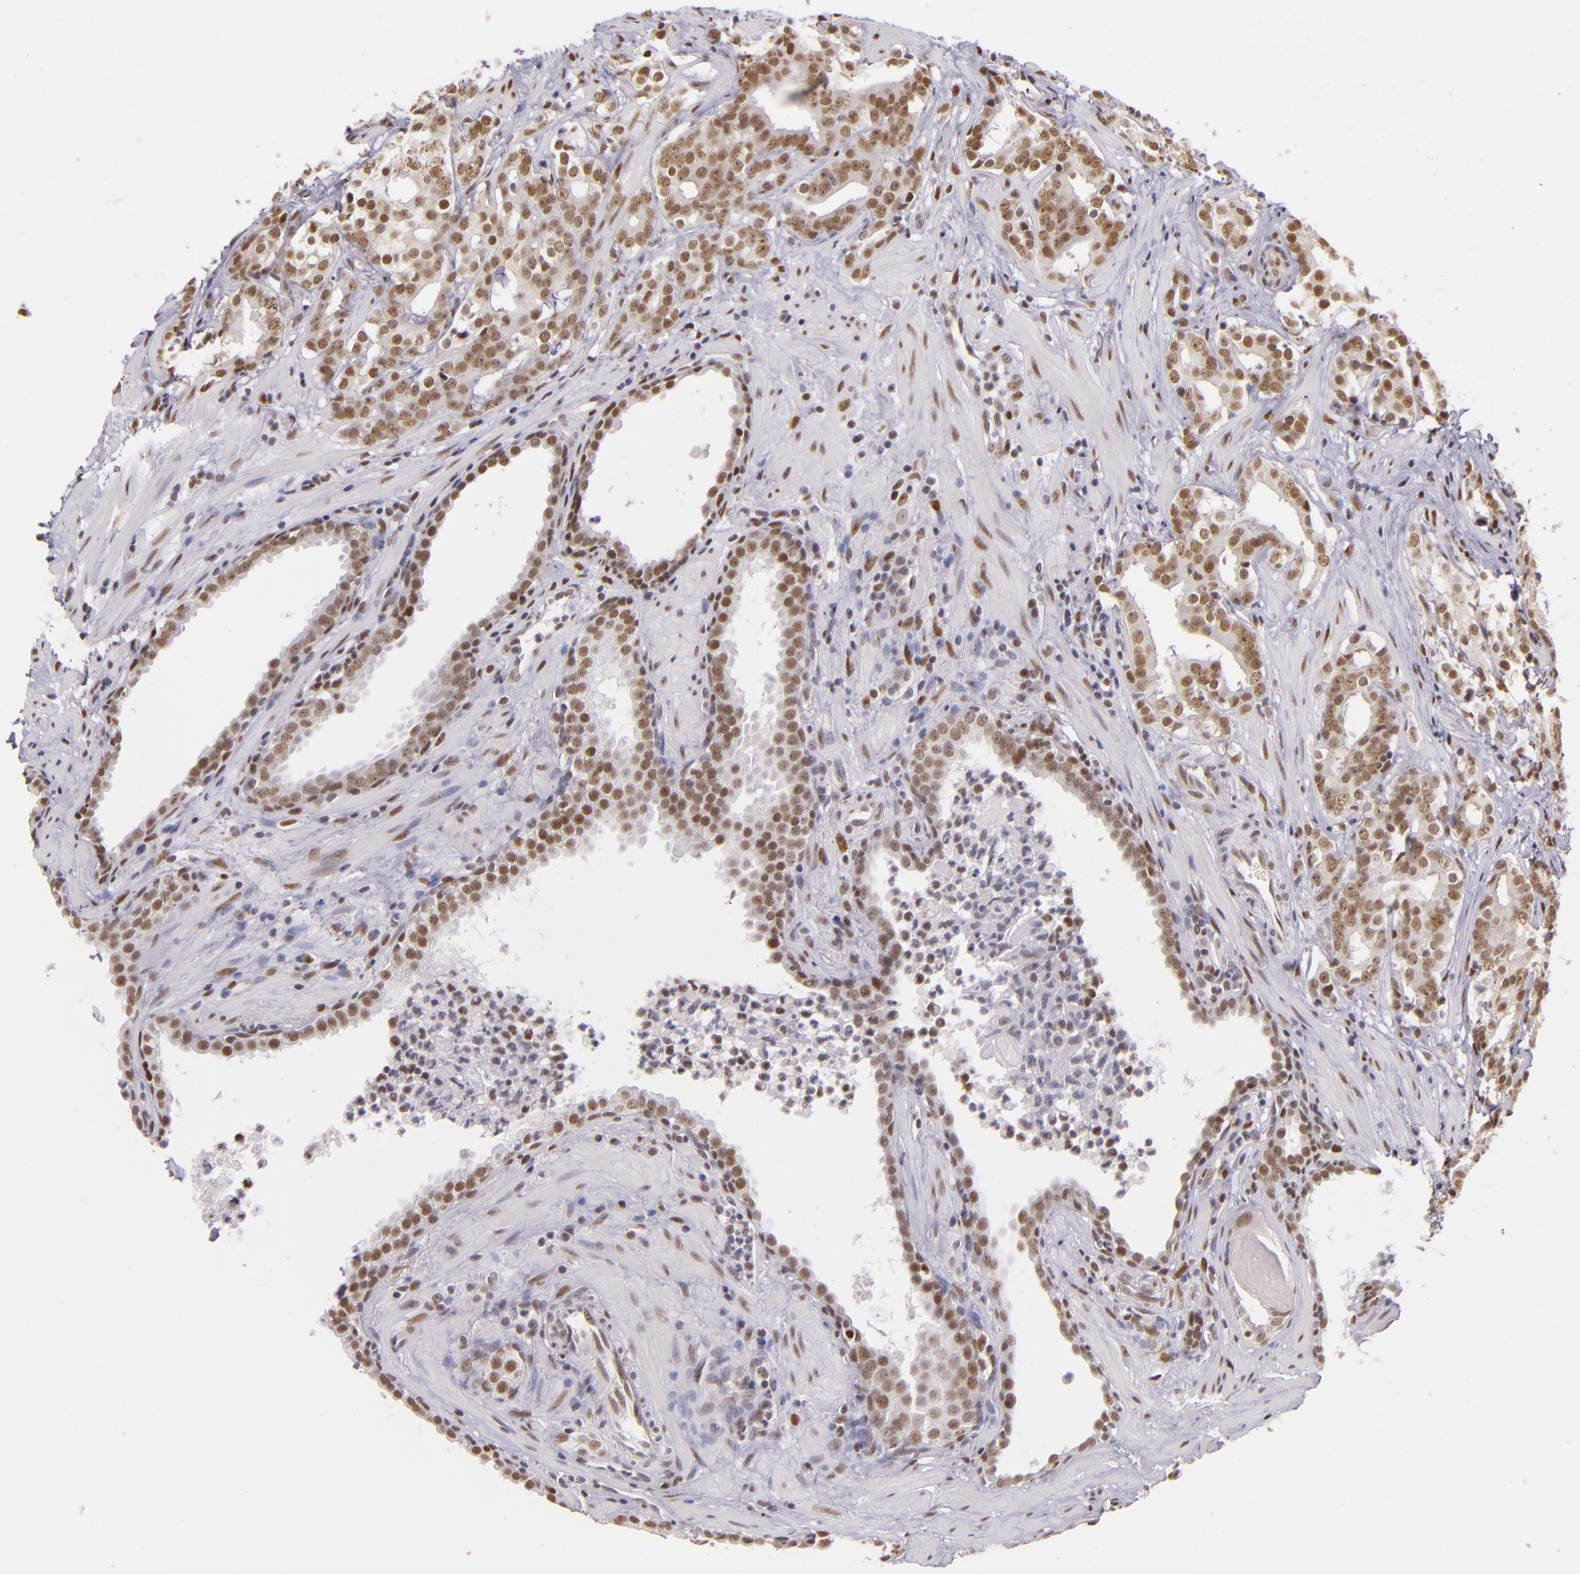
{"staining": {"intensity": "moderate", "quantity": ">75%", "location": "nuclear"}, "tissue": "prostate cancer", "cell_type": "Tumor cells", "image_type": "cancer", "snomed": [{"axis": "morphology", "description": "Adenocarcinoma, Low grade"}, {"axis": "topography", "description": "Prostate"}], "caption": "Protein expression analysis of human prostate adenocarcinoma (low-grade) reveals moderate nuclear staining in about >75% of tumor cells.", "gene": "NCOR2", "patient": {"sex": "male", "age": 59}}